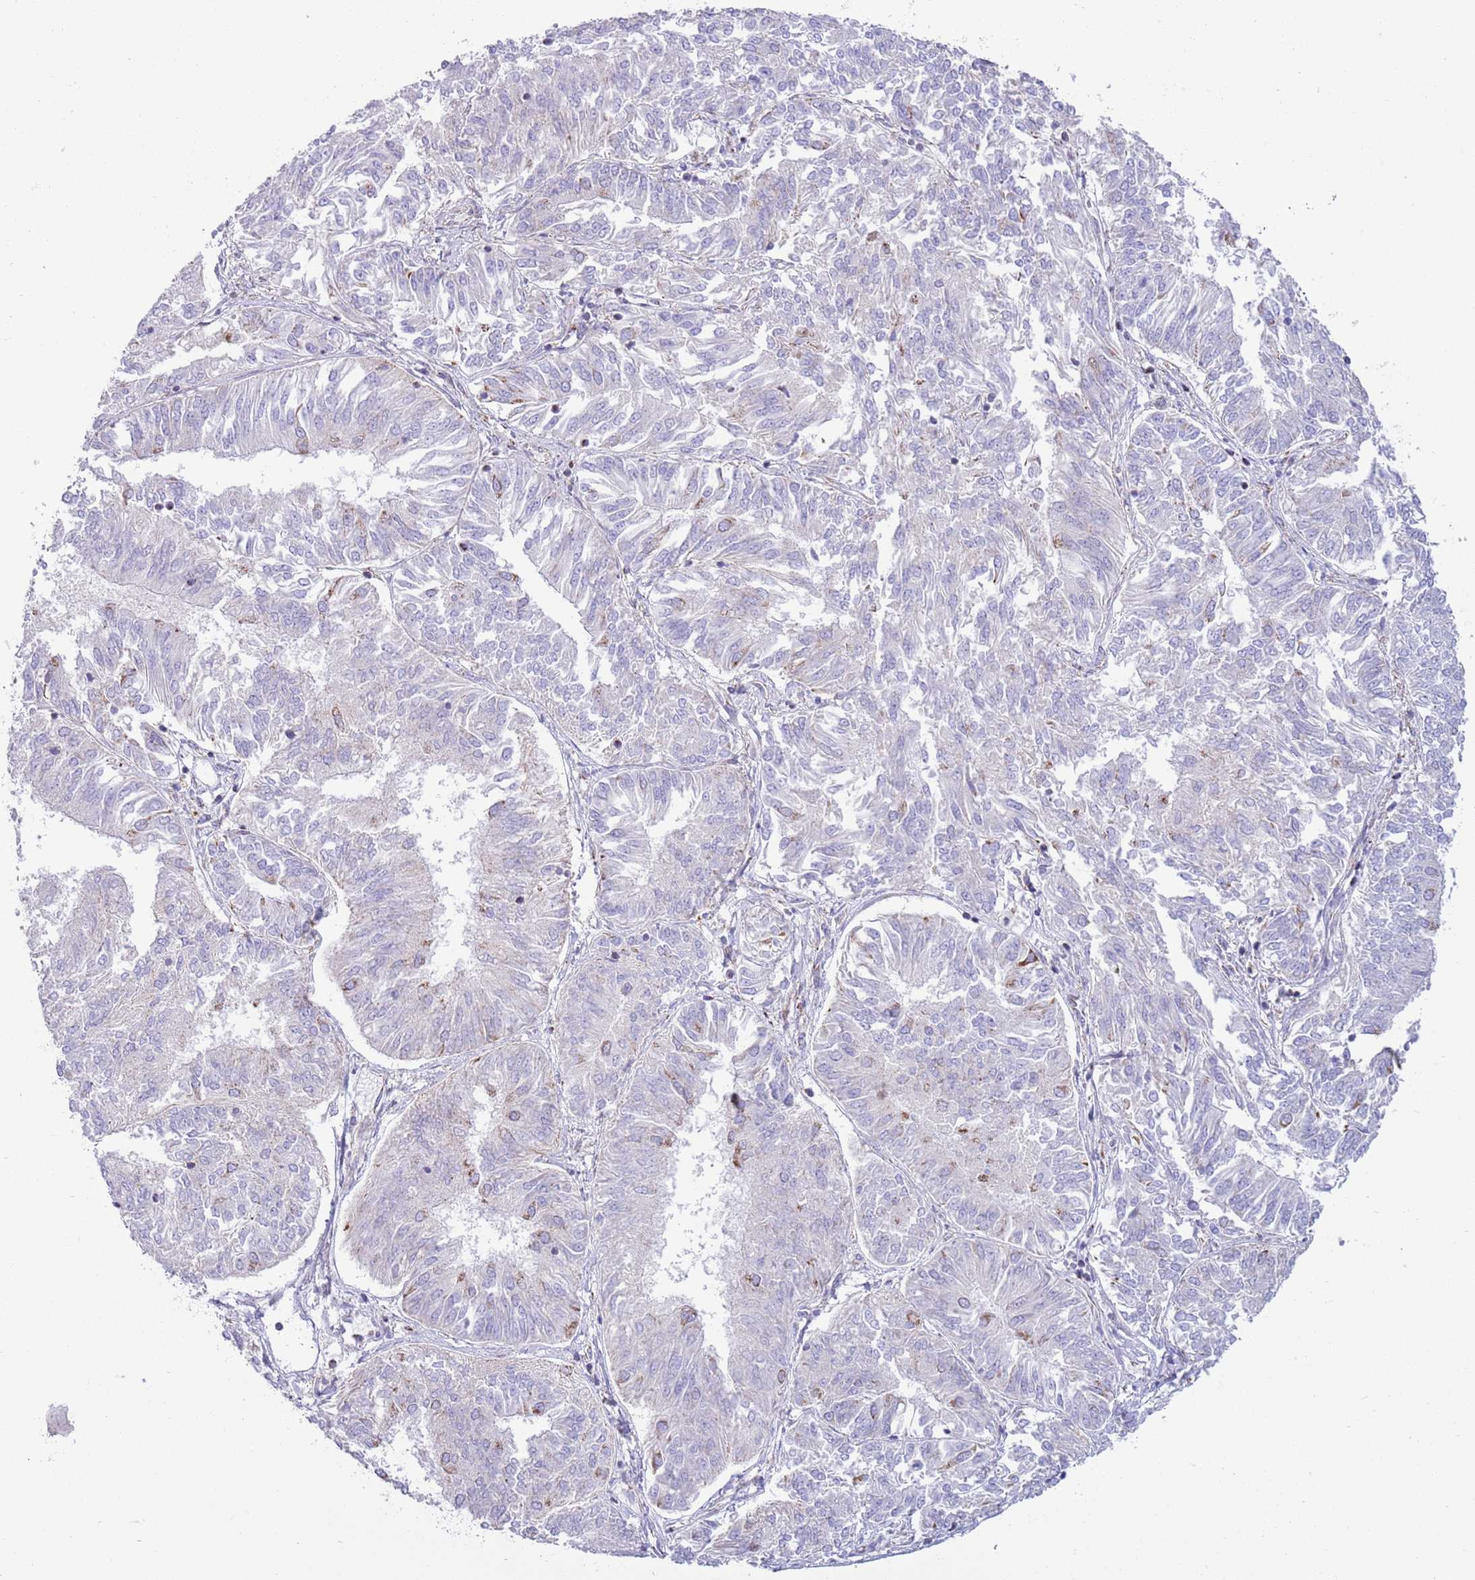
{"staining": {"intensity": "negative", "quantity": "none", "location": "none"}, "tissue": "endometrial cancer", "cell_type": "Tumor cells", "image_type": "cancer", "snomed": [{"axis": "morphology", "description": "Adenocarcinoma, NOS"}, {"axis": "topography", "description": "Endometrium"}], "caption": "This is an immunohistochemistry image of endometrial cancer. There is no expression in tumor cells.", "gene": "ATP6V1B1", "patient": {"sex": "female", "age": 58}}